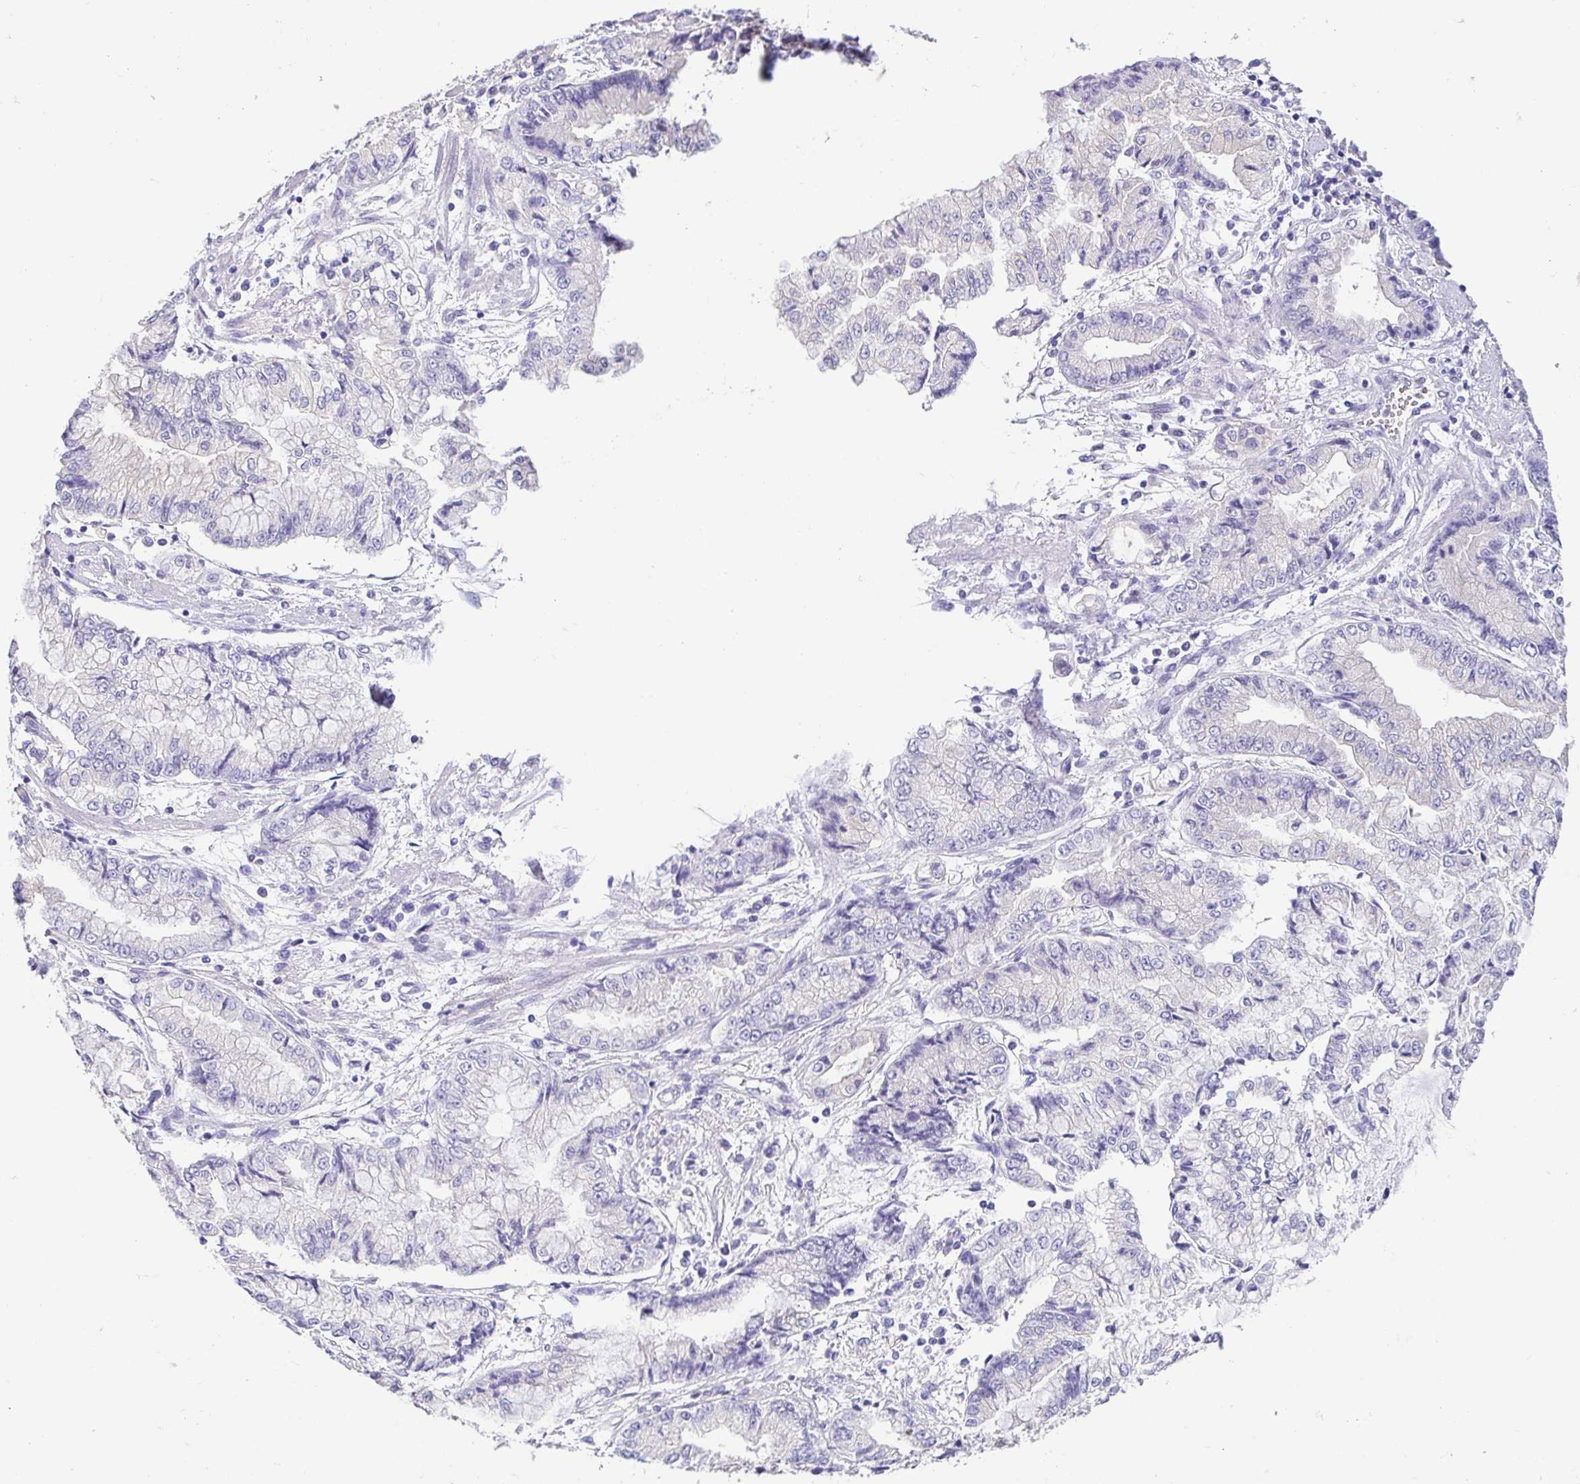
{"staining": {"intensity": "negative", "quantity": "none", "location": "none"}, "tissue": "stomach cancer", "cell_type": "Tumor cells", "image_type": "cancer", "snomed": [{"axis": "morphology", "description": "Adenocarcinoma, NOS"}, {"axis": "topography", "description": "Stomach, upper"}], "caption": "Immunohistochemical staining of human stomach cancer (adenocarcinoma) demonstrates no significant positivity in tumor cells. The staining was performed using DAB (3,3'-diaminobenzidine) to visualize the protein expression in brown, while the nuclei were stained in blue with hematoxylin (Magnification: 20x).", "gene": "FABP3", "patient": {"sex": "female", "age": 74}}